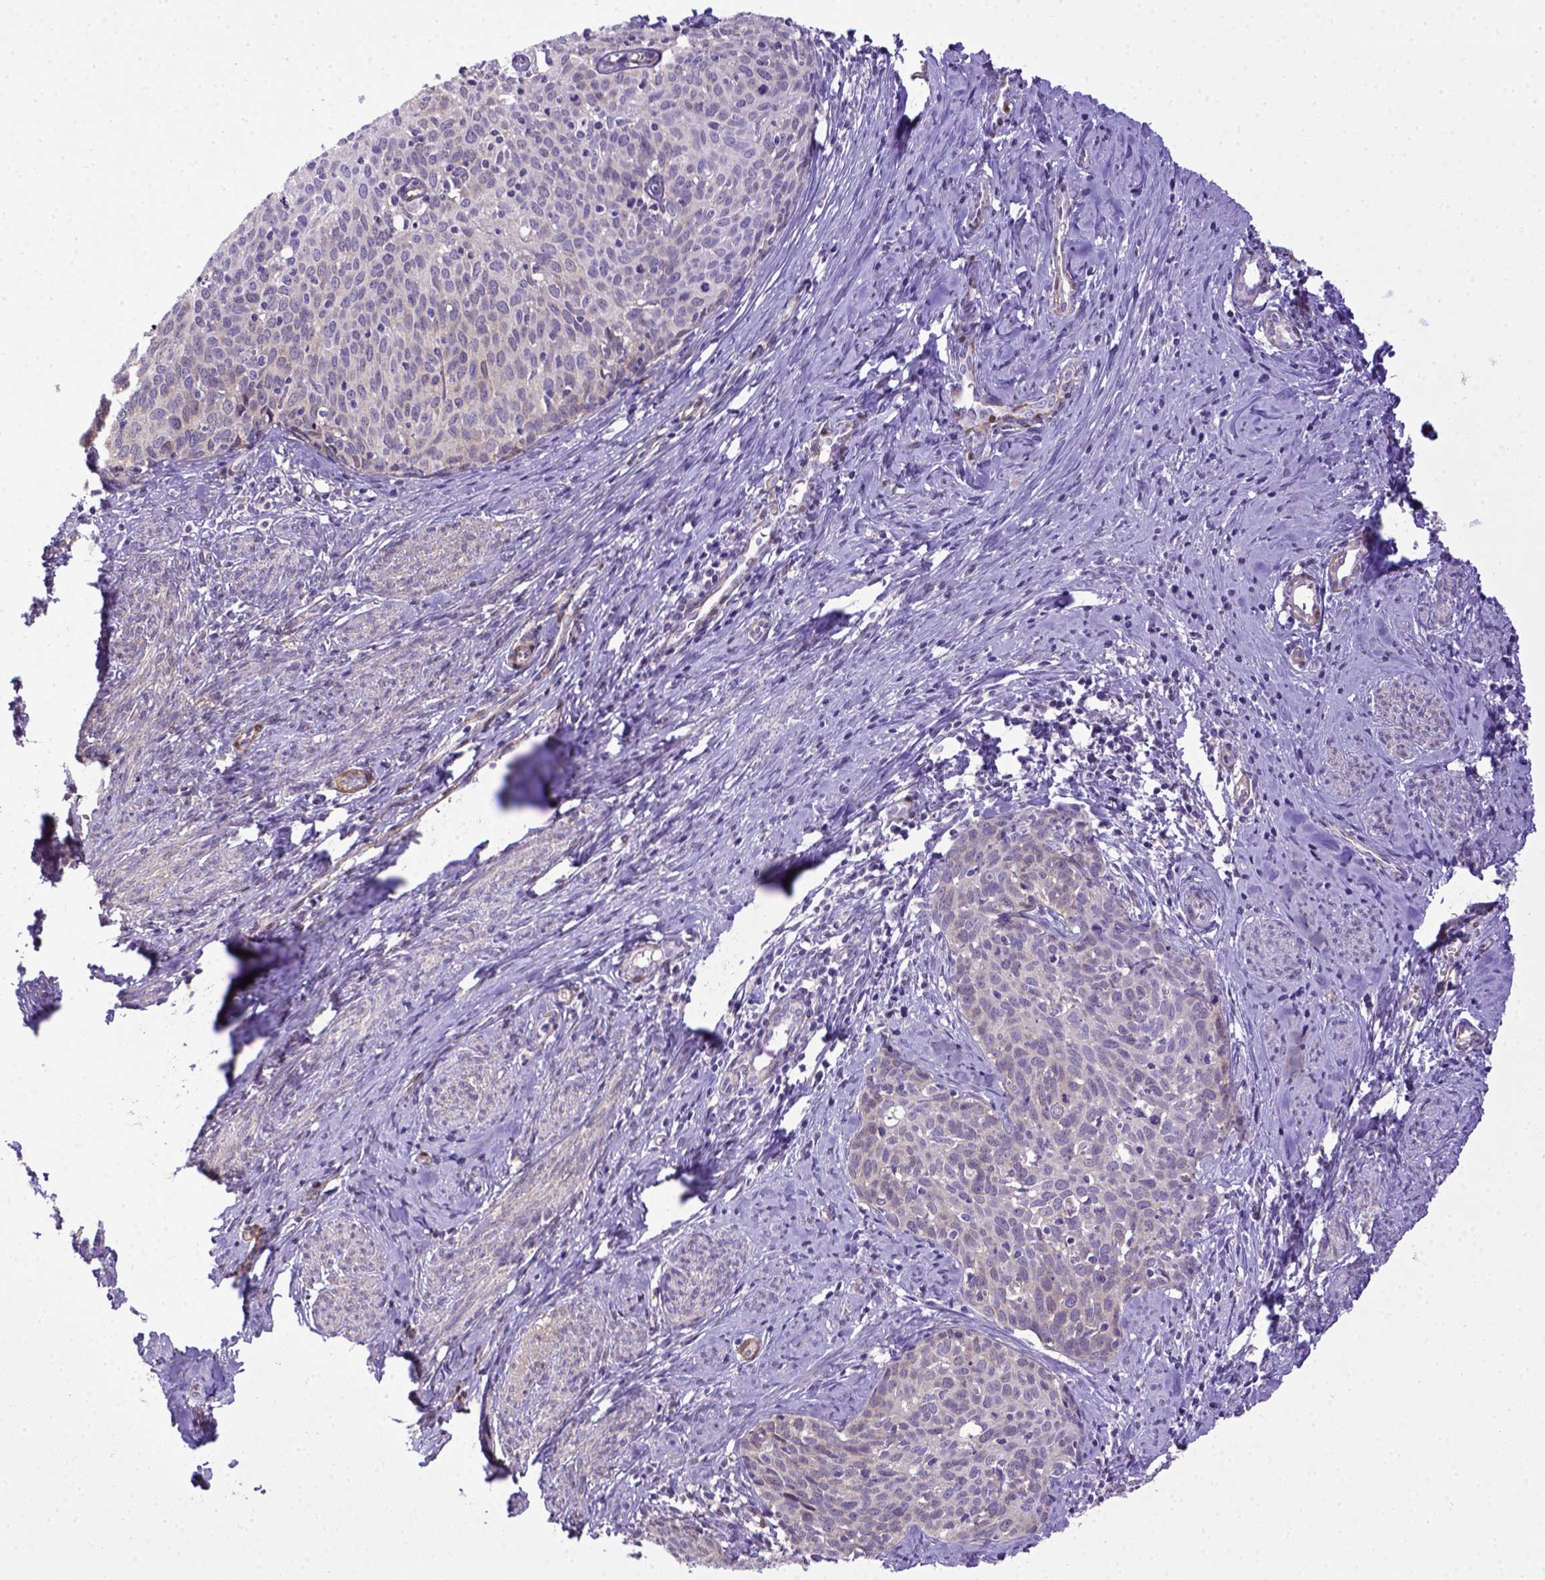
{"staining": {"intensity": "negative", "quantity": "none", "location": "none"}, "tissue": "cervical cancer", "cell_type": "Tumor cells", "image_type": "cancer", "snomed": [{"axis": "morphology", "description": "Squamous cell carcinoma, NOS"}, {"axis": "topography", "description": "Cervix"}], "caption": "Cervical cancer was stained to show a protein in brown. There is no significant staining in tumor cells. (DAB immunohistochemistry (IHC), high magnification).", "gene": "BTN1A1", "patient": {"sex": "female", "age": 62}}